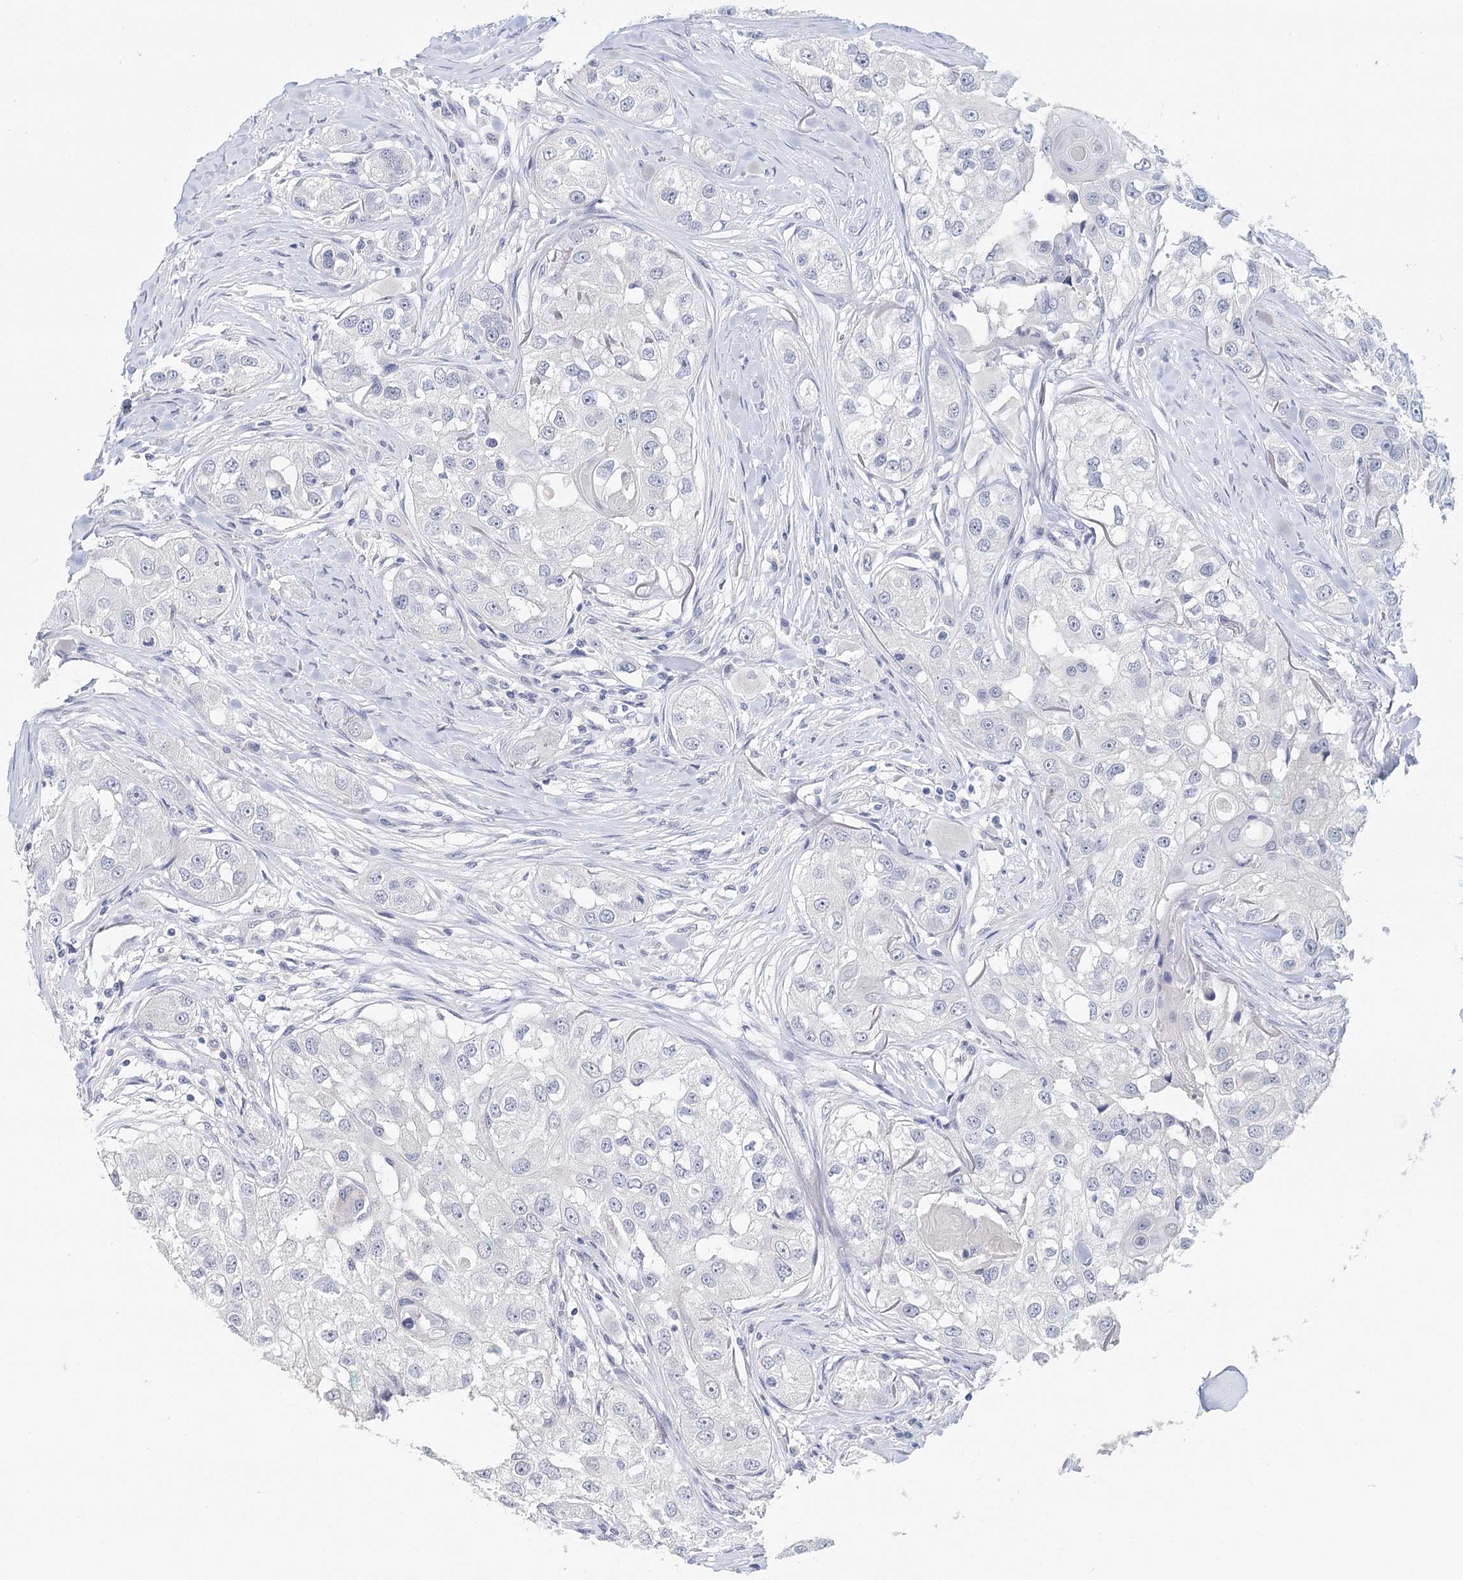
{"staining": {"intensity": "negative", "quantity": "none", "location": "none"}, "tissue": "head and neck cancer", "cell_type": "Tumor cells", "image_type": "cancer", "snomed": [{"axis": "morphology", "description": "Normal tissue, NOS"}, {"axis": "morphology", "description": "Squamous cell carcinoma, NOS"}, {"axis": "topography", "description": "Skeletal muscle"}, {"axis": "topography", "description": "Head-Neck"}], "caption": "Tumor cells are negative for brown protein staining in head and neck squamous cell carcinoma.", "gene": "HSPA4L", "patient": {"sex": "male", "age": 51}}